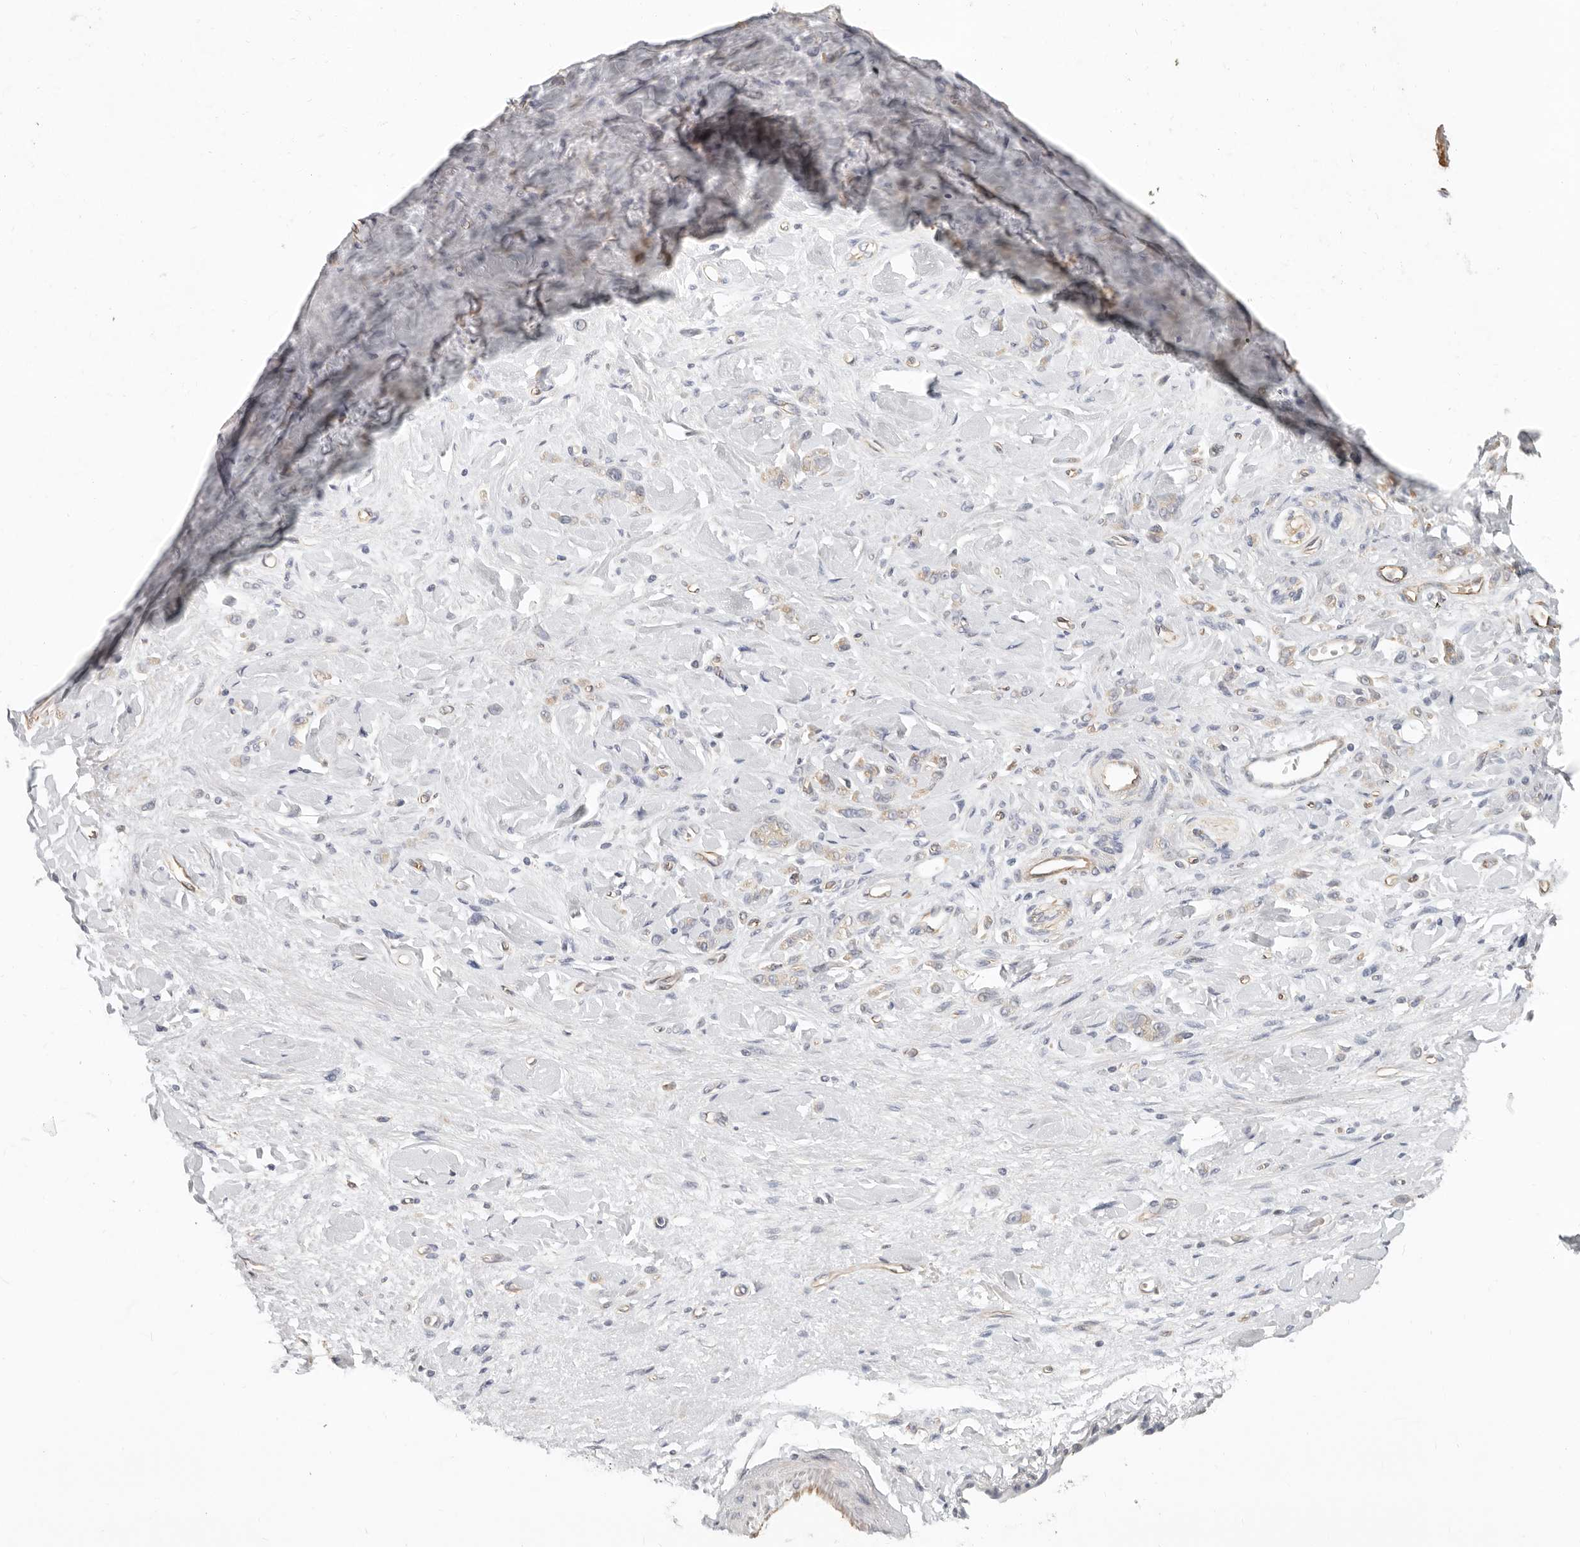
{"staining": {"intensity": "negative", "quantity": "none", "location": "none"}, "tissue": "stomach cancer", "cell_type": "Tumor cells", "image_type": "cancer", "snomed": [{"axis": "morphology", "description": "Normal tissue, NOS"}, {"axis": "morphology", "description": "Adenocarcinoma, NOS"}, {"axis": "topography", "description": "Stomach"}], "caption": "Protein analysis of adenocarcinoma (stomach) demonstrates no significant expression in tumor cells.", "gene": "SPRING1", "patient": {"sex": "male", "age": 82}}